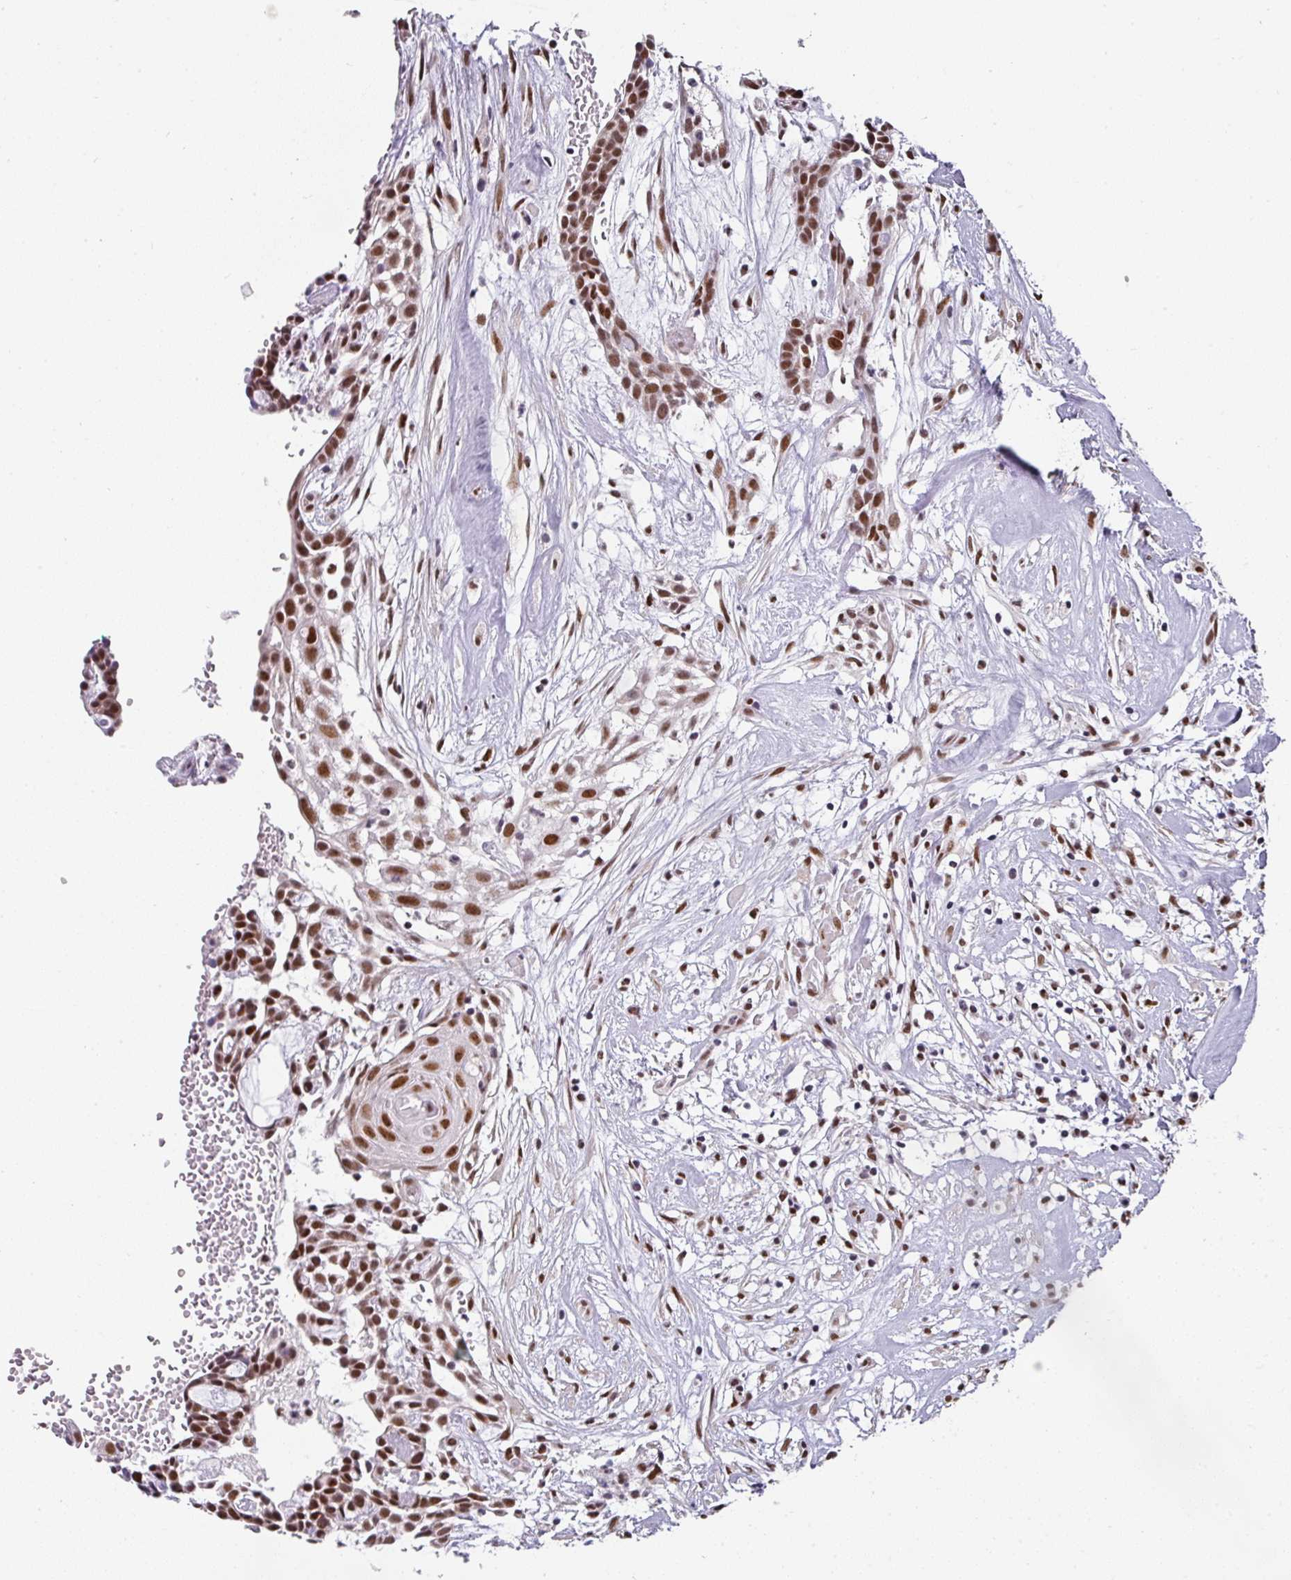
{"staining": {"intensity": "moderate", "quantity": ">75%", "location": "nuclear"}, "tissue": "head and neck cancer", "cell_type": "Tumor cells", "image_type": "cancer", "snomed": [{"axis": "morphology", "description": "Adenocarcinoma, NOS"}, {"axis": "topography", "description": "Subcutis"}, {"axis": "topography", "description": "Head-Neck"}], "caption": "Immunohistochemical staining of adenocarcinoma (head and neck) shows medium levels of moderate nuclear expression in approximately >75% of tumor cells.", "gene": "RAD50", "patient": {"sex": "female", "age": 73}}